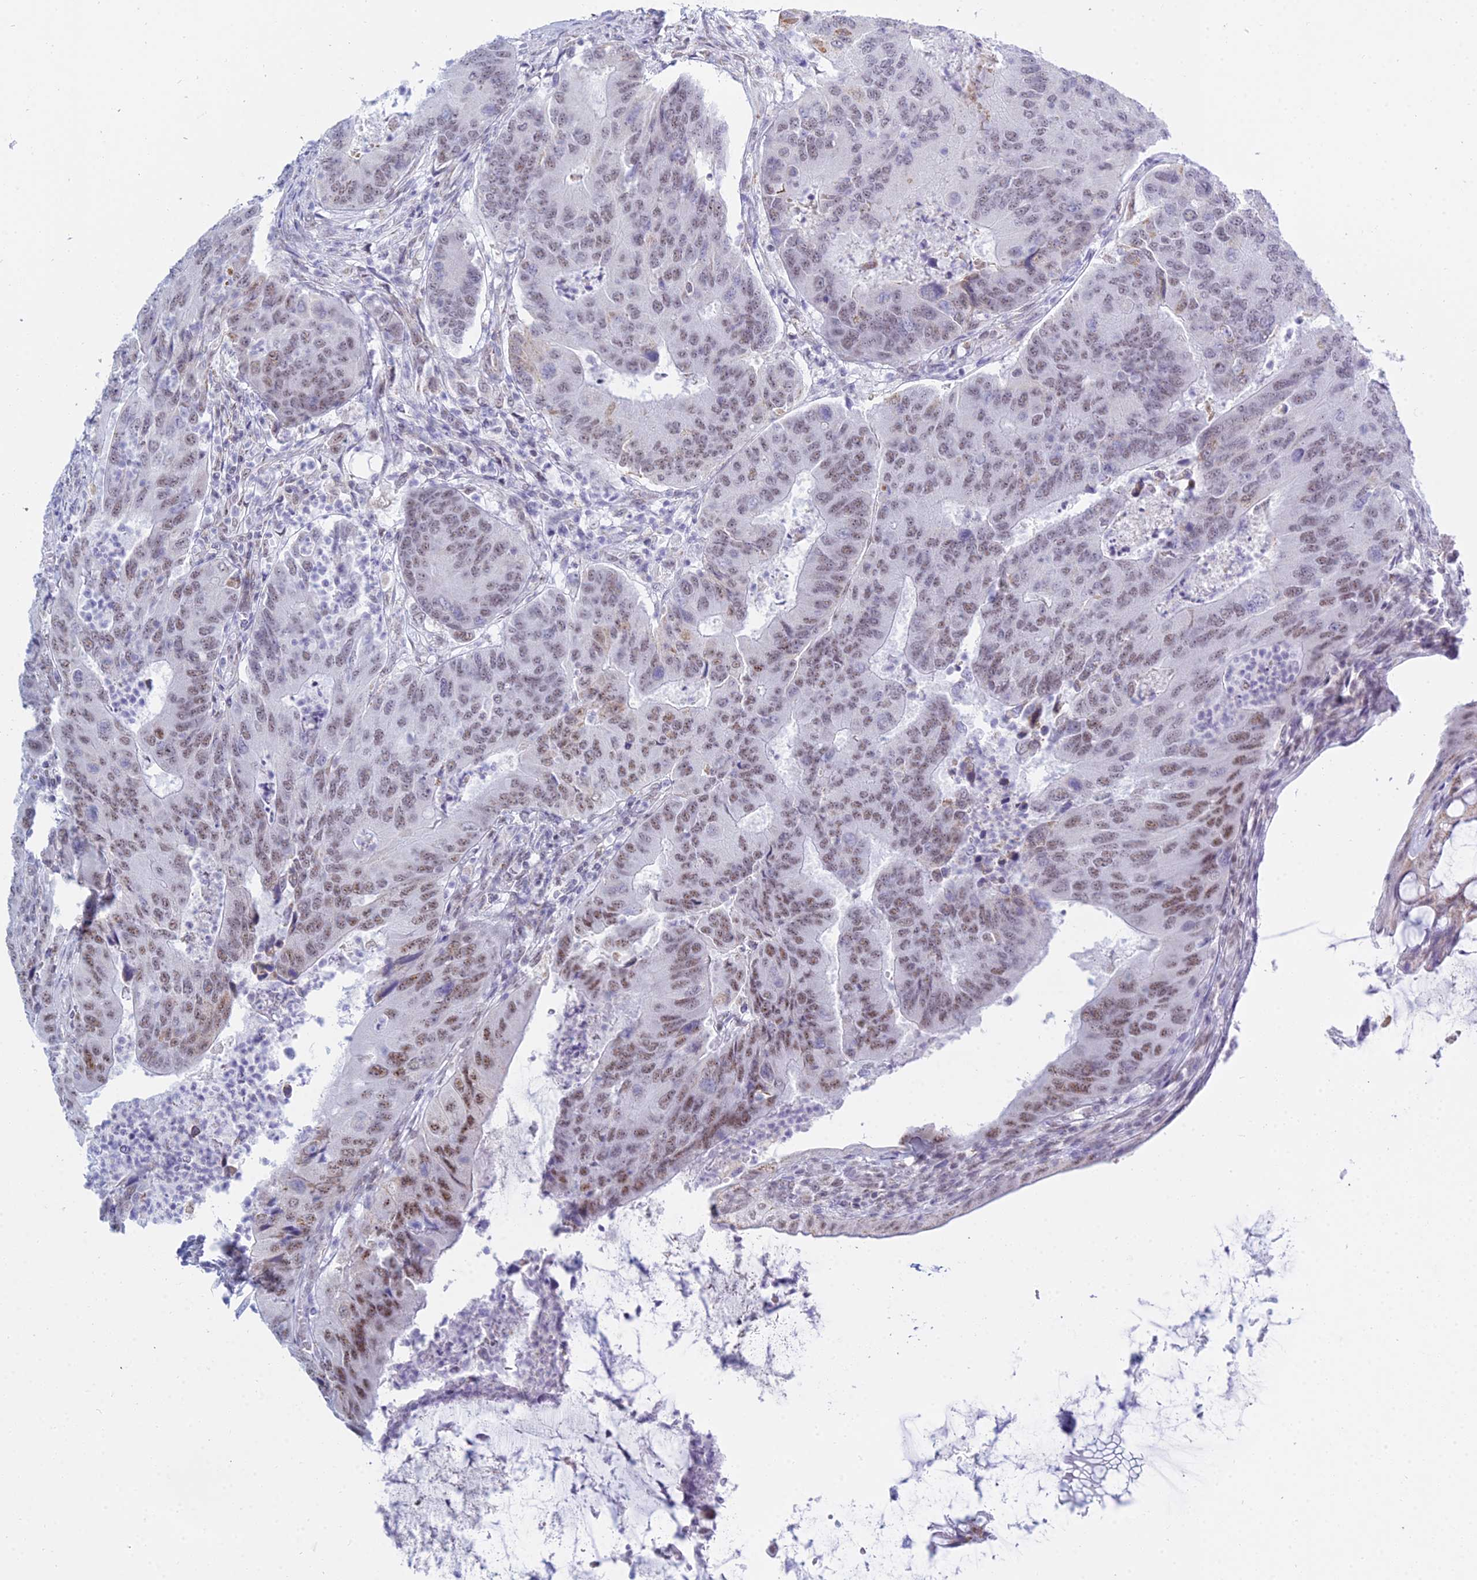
{"staining": {"intensity": "moderate", "quantity": "25%-75%", "location": "nuclear"}, "tissue": "colorectal cancer", "cell_type": "Tumor cells", "image_type": "cancer", "snomed": [{"axis": "morphology", "description": "Adenocarcinoma, NOS"}, {"axis": "topography", "description": "Colon"}], "caption": "IHC (DAB (3,3'-diaminobenzidine)) staining of colorectal cancer displays moderate nuclear protein staining in approximately 25%-75% of tumor cells.", "gene": "KLF14", "patient": {"sex": "female", "age": 67}}